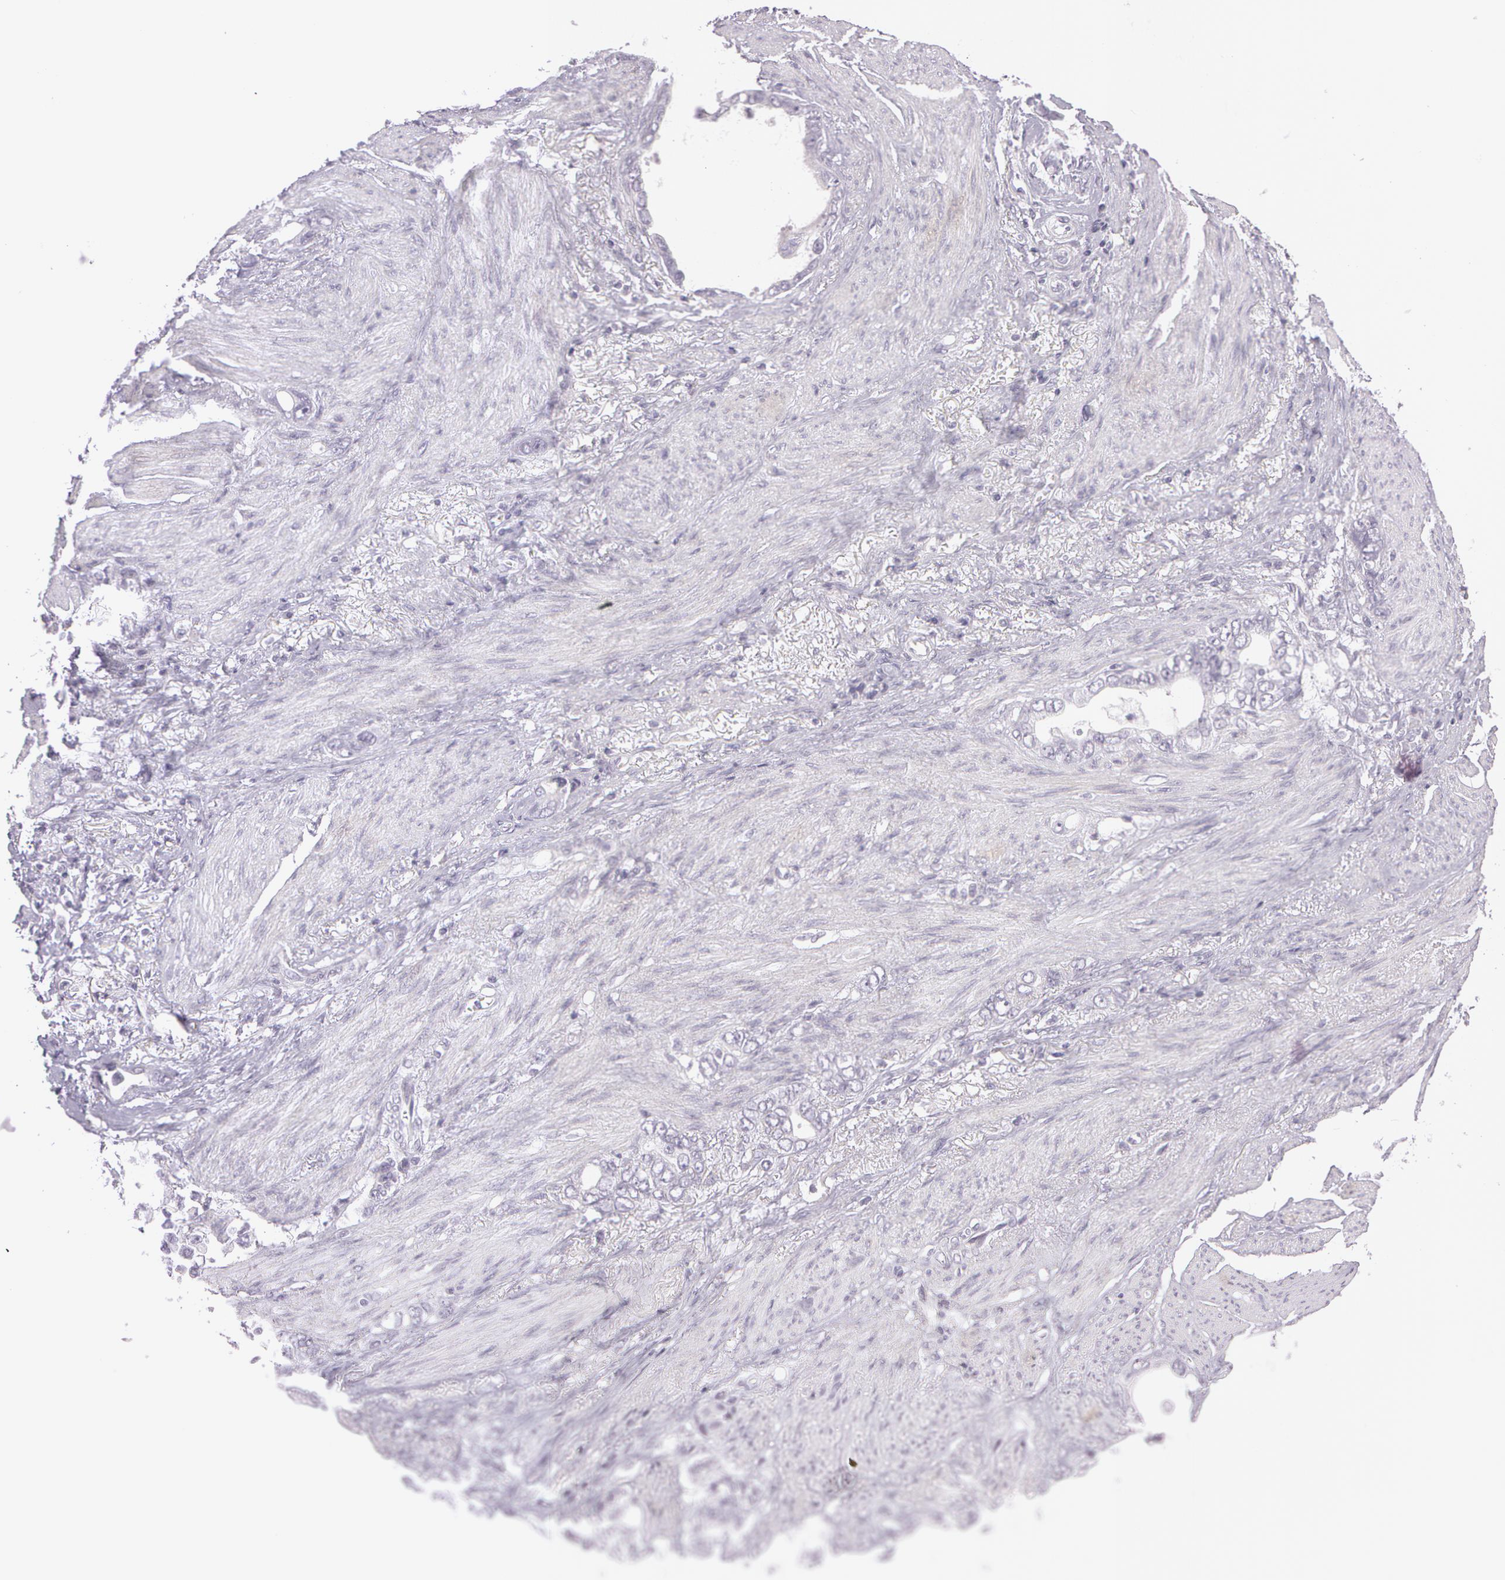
{"staining": {"intensity": "negative", "quantity": "none", "location": "none"}, "tissue": "stomach cancer", "cell_type": "Tumor cells", "image_type": "cancer", "snomed": [{"axis": "morphology", "description": "Adenocarcinoma, NOS"}, {"axis": "topography", "description": "Stomach"}], "caption": "A high-resolution histopathology image shows IHC staining of stomach cancer, which displays no significant staining in tumor cells. (DAB (3,3'-diaminobenzidine) immunohistochemistry, high magnification).", "gene": "OTC", "patient": {"sex": "male", "age": 78}}